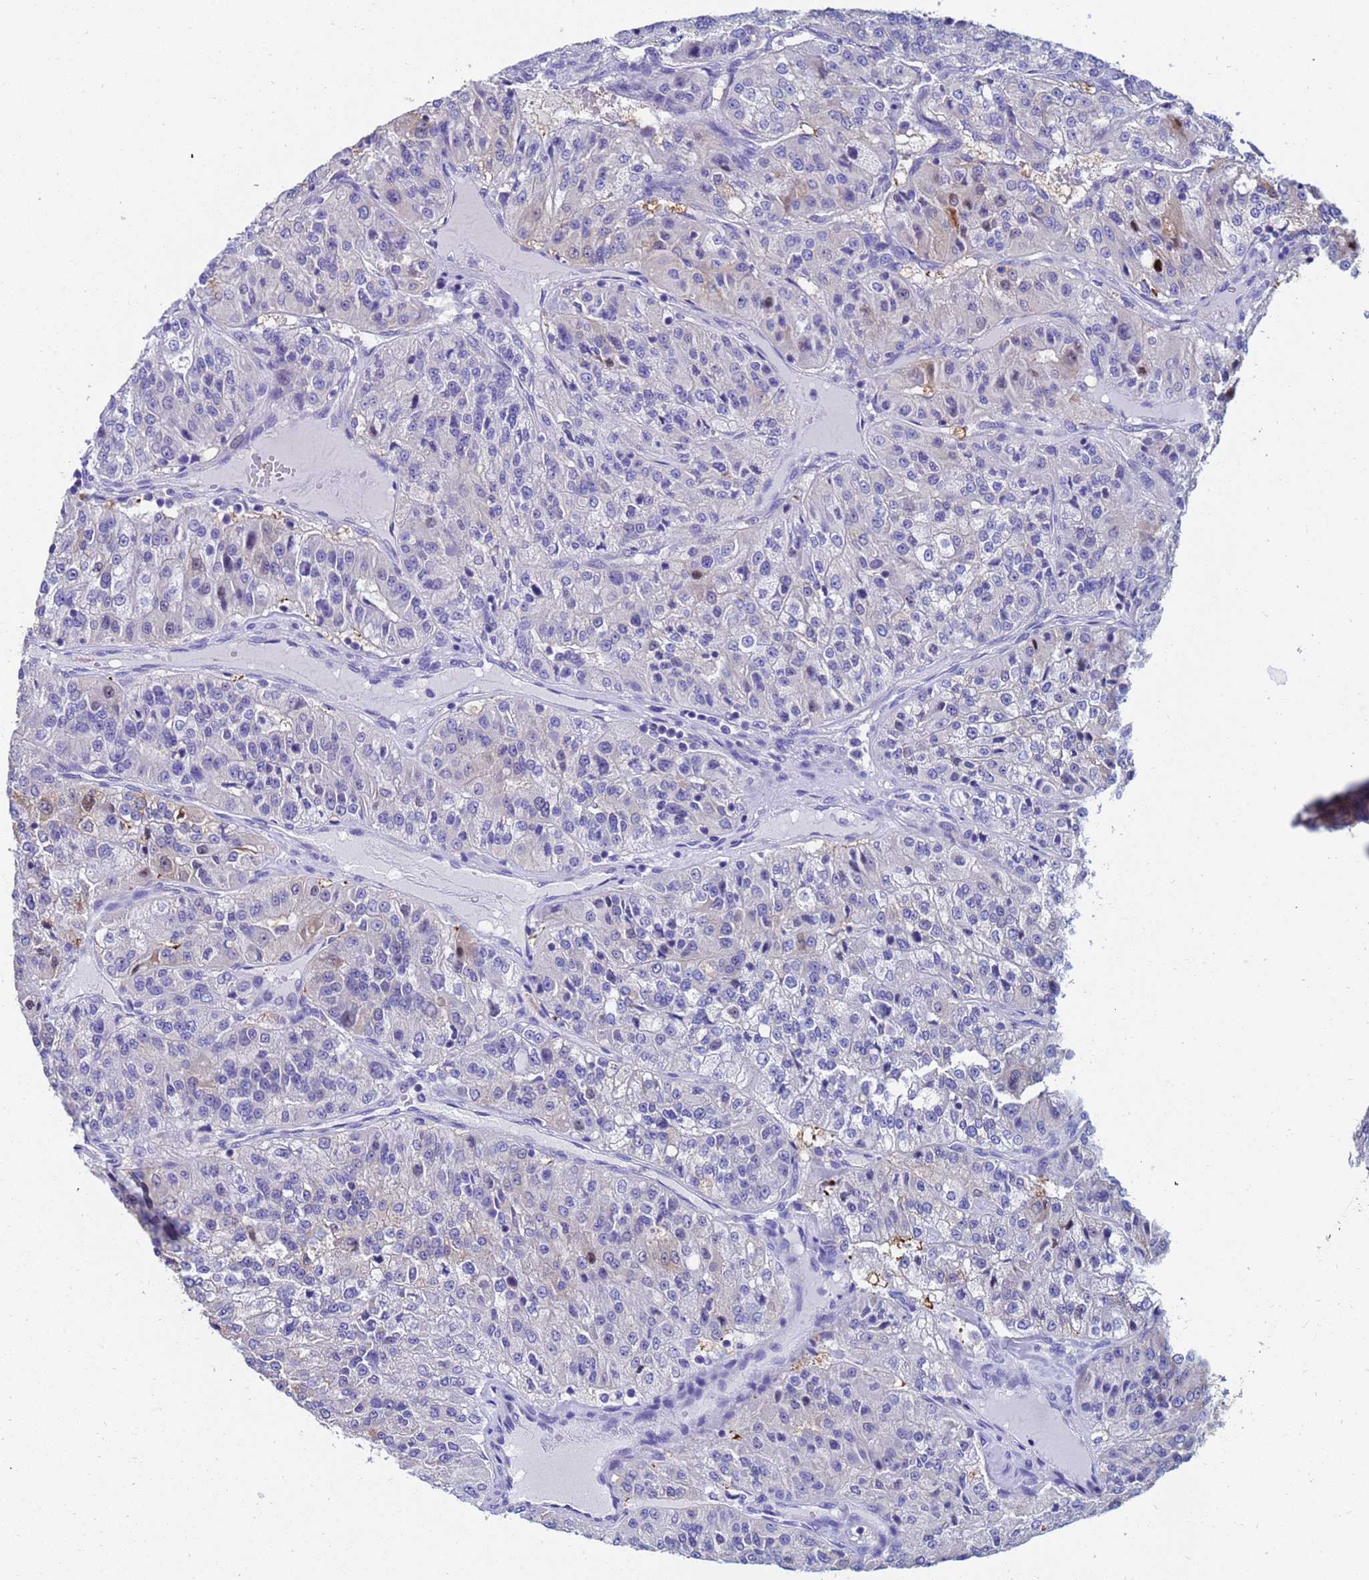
{"staining": {"intensity": "negative", "quantity": "none", "location": "none"}, "tissue": "renal cancer", "cell_type": "Tumor cells", "image_type": "cancer", "snomed": [{"axis": "morphology", "description": "Adenocarcinoma, NOS"}, {"axis": "topography", "description": "Kidney"}], "caption": "This is an immunohistochemistry (IHC) histopathology image of renal cancer. There is no positivity in tumor cells.", "gene": "UBE2O", "patient": {"sex": "female", "age": 63}}